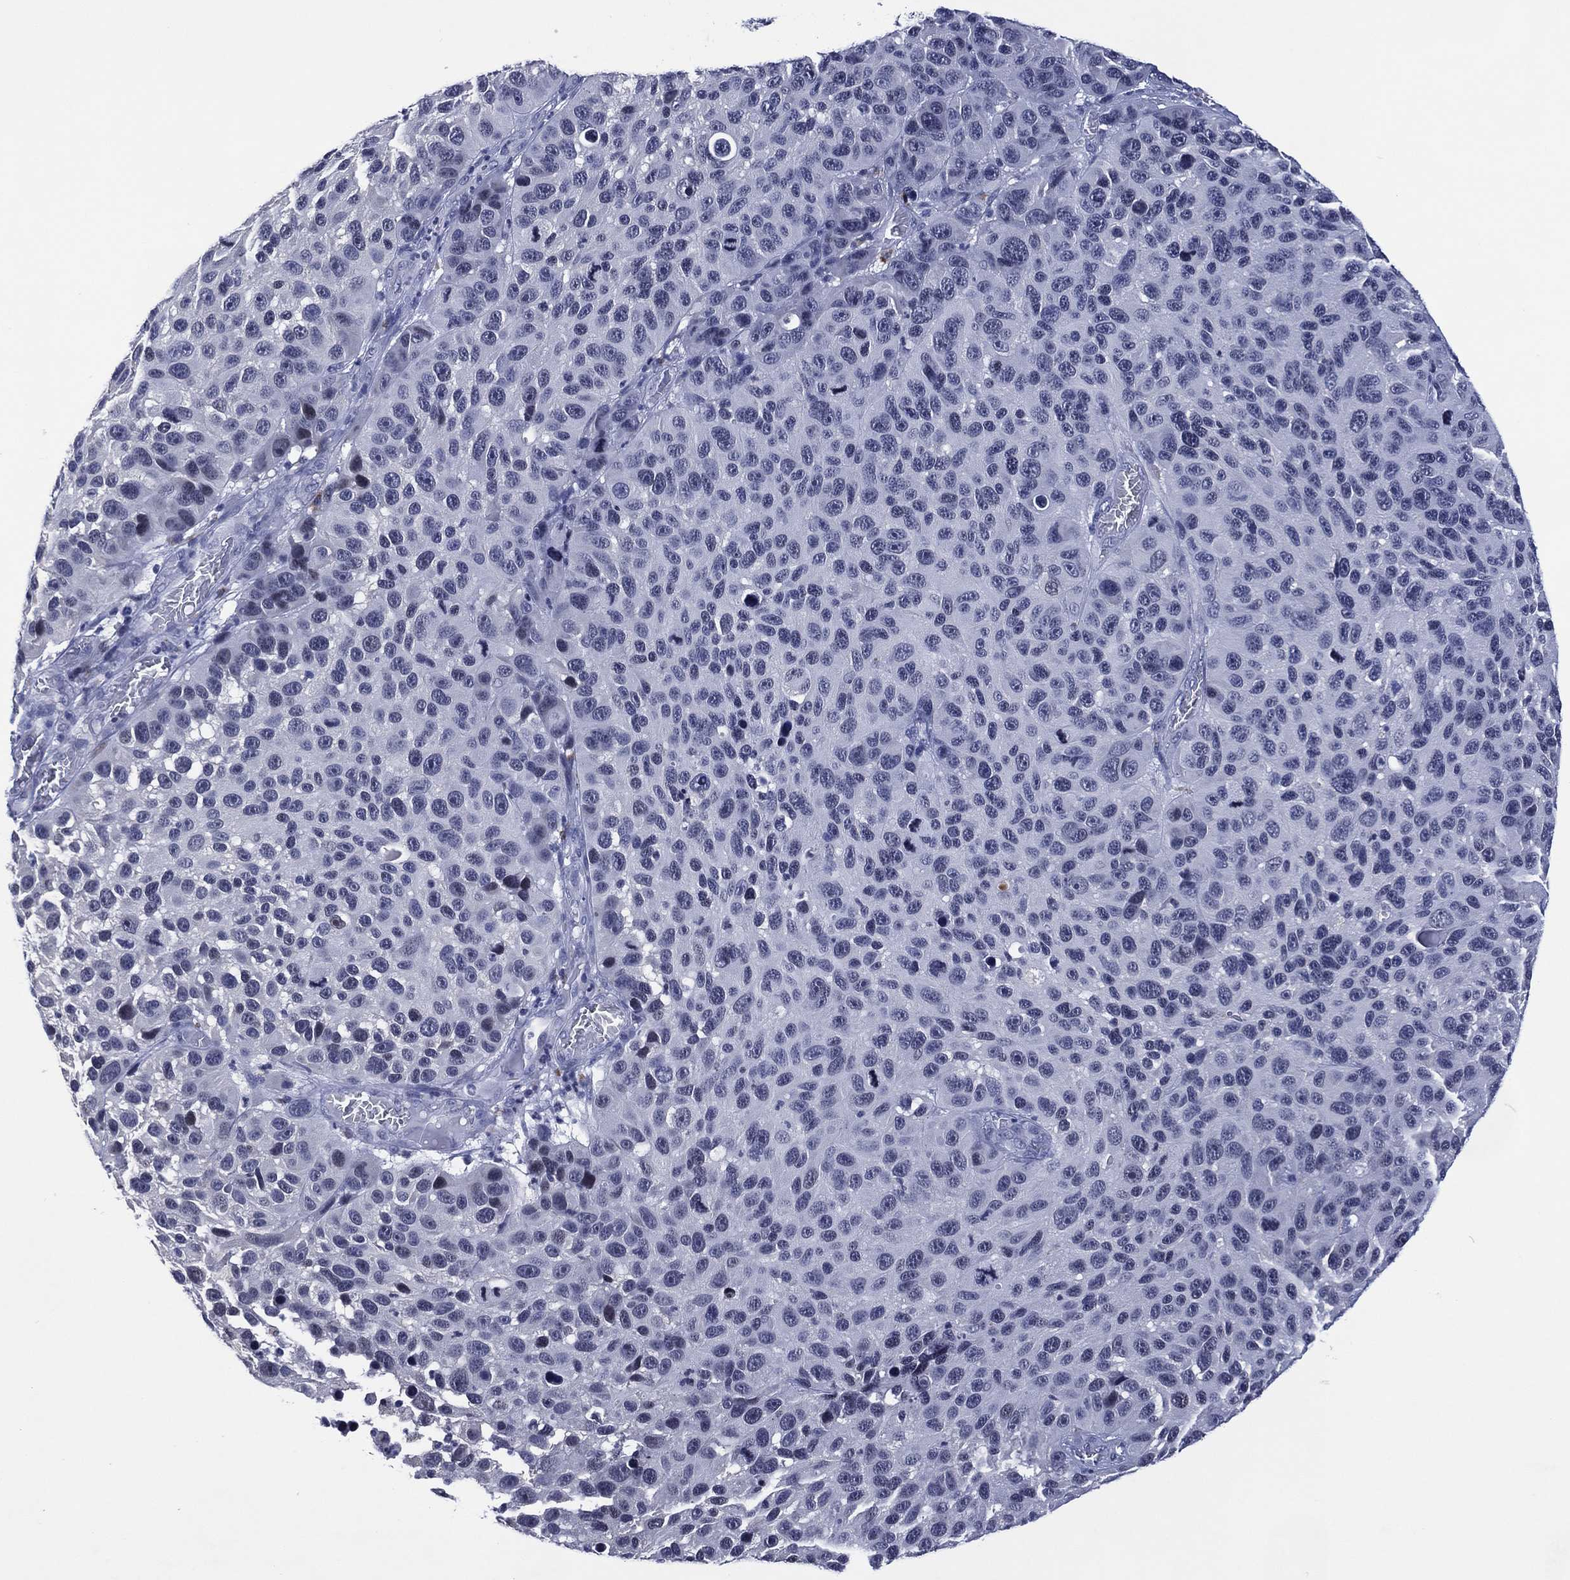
{"staining": {"intensity": "negative", "quantity": "none", "location": "none"}, "tissue": "melanoma", "cell_type": "Tumor cells", "image_type": "cancer", "snomed": [{"axis": "morphology", "description": "Malignant melanoma, NOS"}, {"axis": "topography", "description": "Skin"}], "caption": "A high-resolution histopathology image shows IHC staining of melanoma, which demonstrates no significant staining in tumor cells.", "gene": "USP26", "patient": {"sex": "male", "age": 53}}